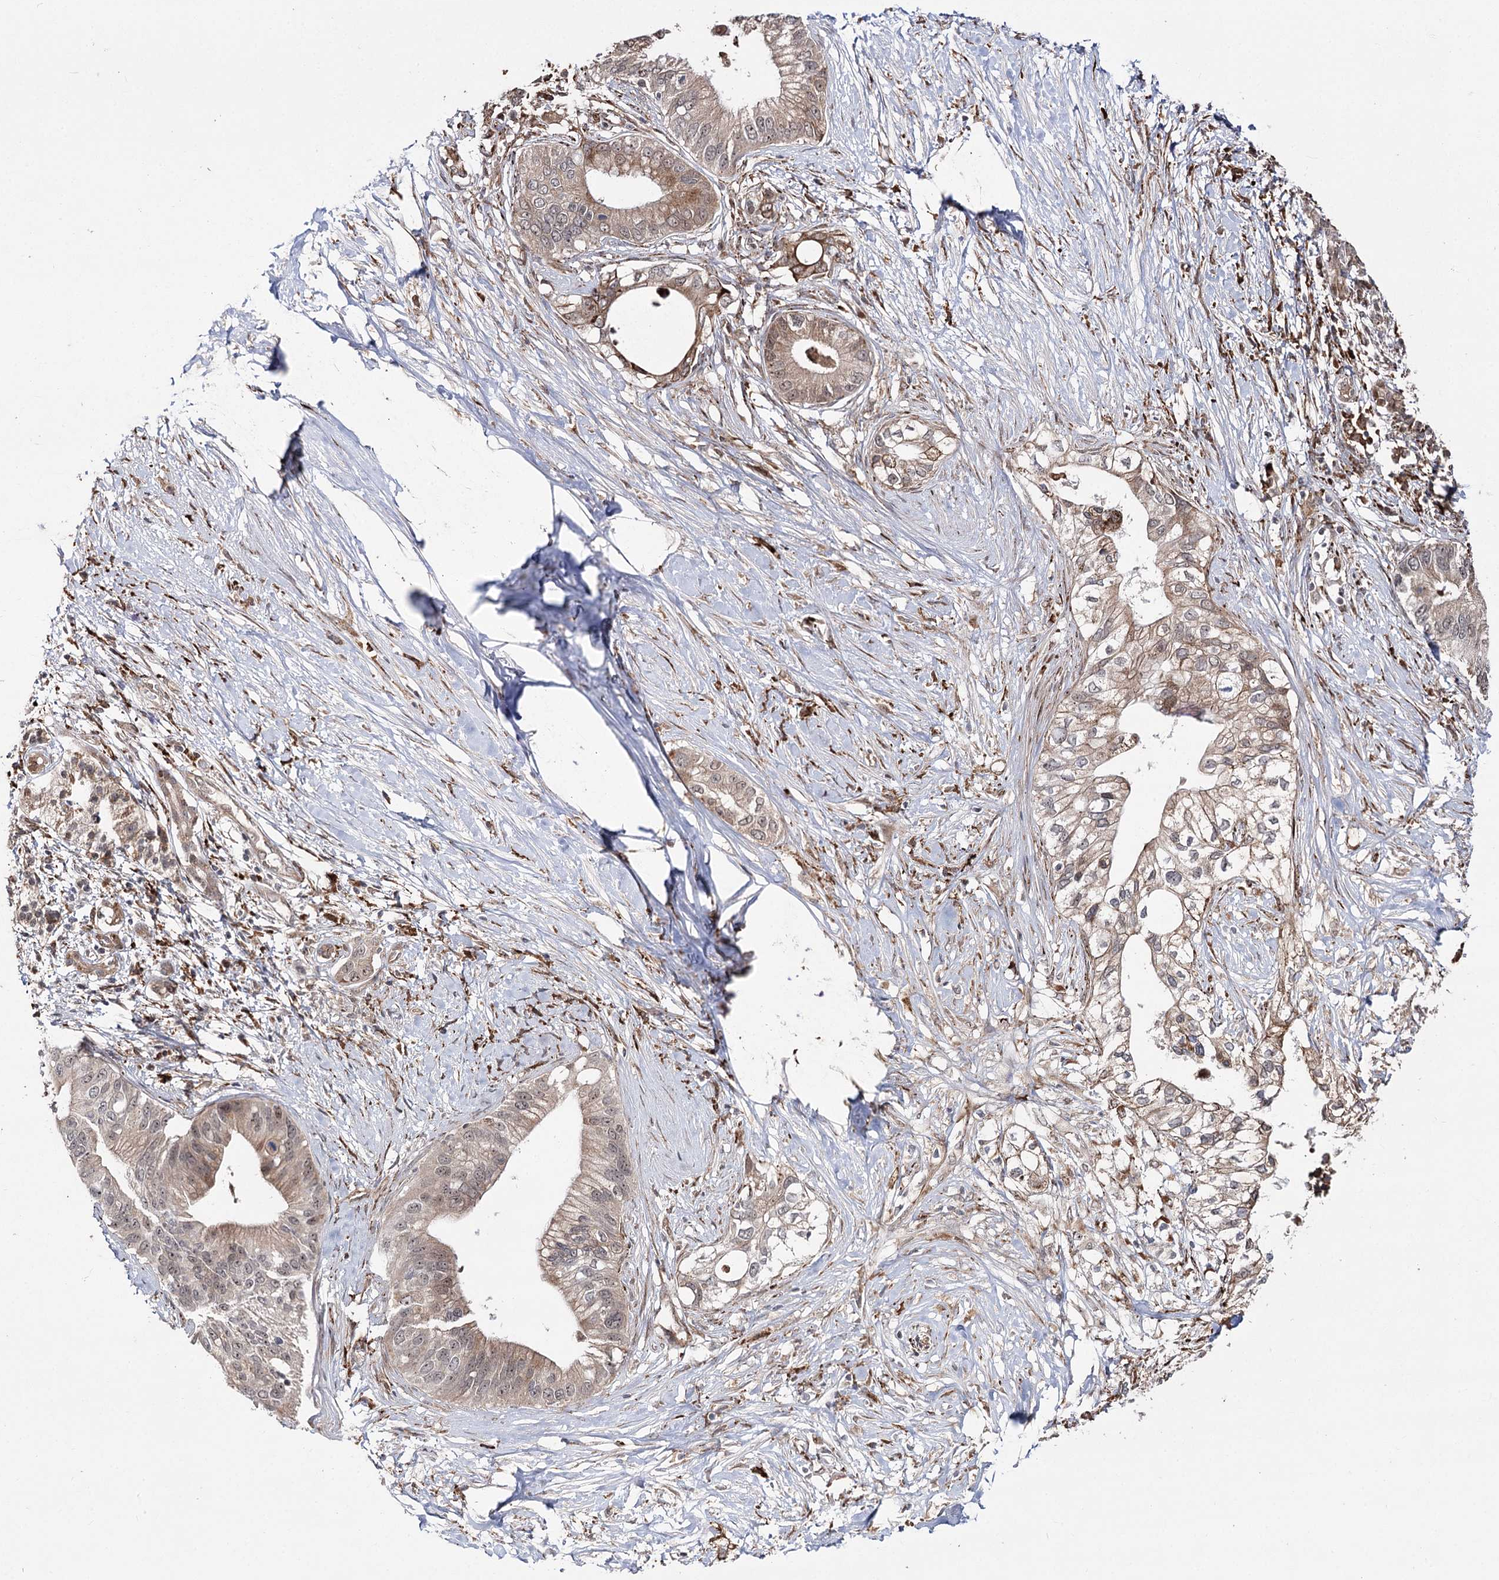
{"staining": {"intensity": "weak", "quantity": ">75%", "location": "cytoplasmic/membranous"}, "tissue": "pancreatic cancer", "cell_type": "Tumor cells", "image_type": "cancer", "snomed": [{"axis": "morphology", "description": "Normal tissue, NOS"}, {"axis": "morphology", "description": "Adenocarcinoma, NOS"}, {"axis": "topography", "description": "Pancreas"}, {"axis": "topography", "description": "Peripheral nerve tissue"}], "caption": "Pancreatic adenocarcinoma tissue exhibits weak cytoplasmic/membranous staining in about >75% of tumor cells, visualized by immunohistochemistry.", "gene": "FANCL", "patient": {"sex": "male", "age": 59}}